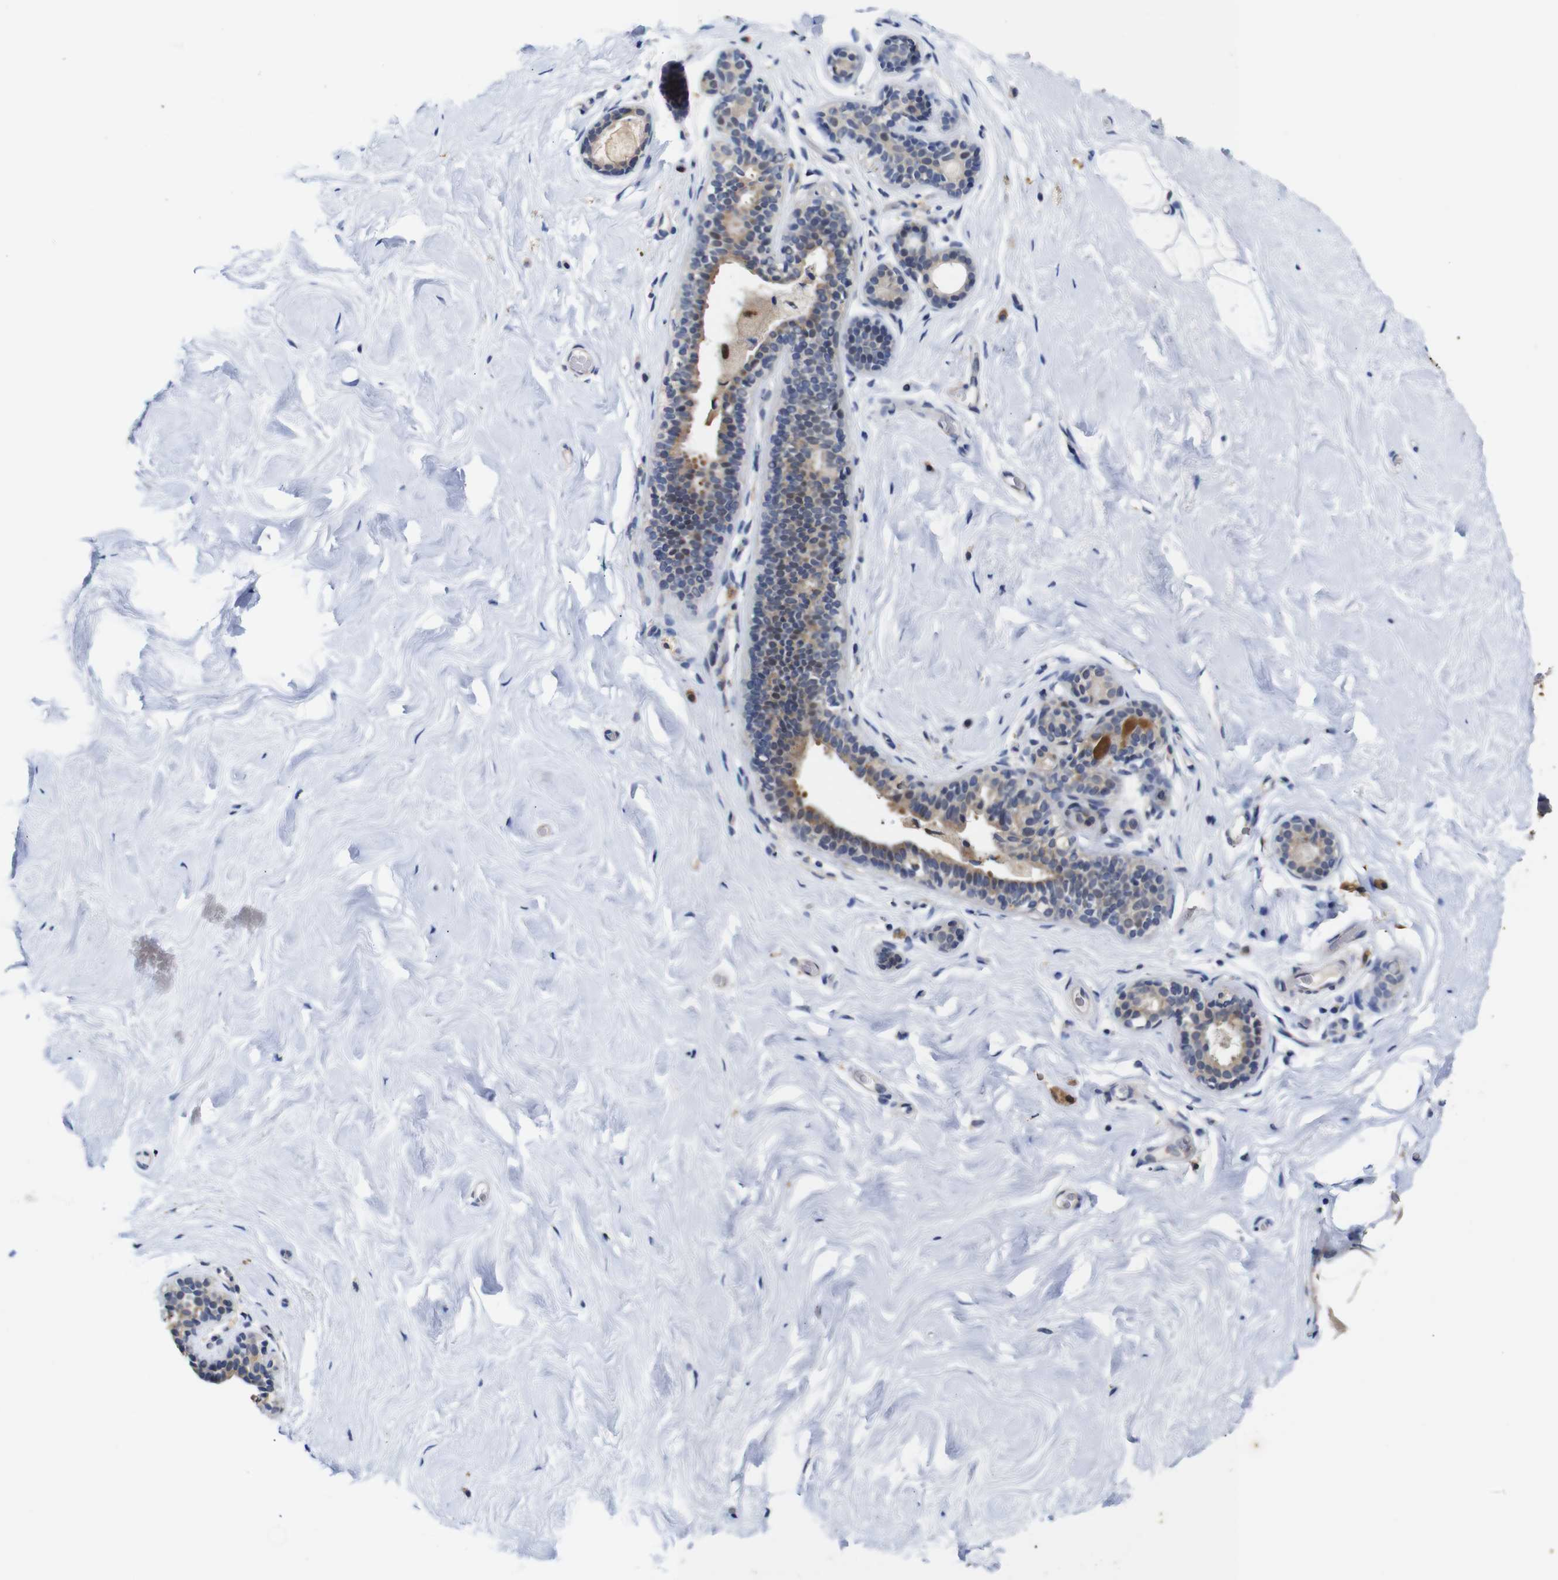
{"staining": {"intensity": "negative", "quantity": "none", "location": "none"}, "tissue": "breast", "cell_type": "Adipocytes", "image_type": "normal", "snomed": [{"axis": "morphology", "description": "Normal tissue, NOS"}, {"axis": "topography", "description": "Breast"}], "caption": "There is no significant expression in adipocytes of breast. The staining was performed using DAB to visualize the protein expression in brown, while the nuclei were stained in blue with hematoxylin (Magnification: 20x).", "gene": "FURIN", "patient": {"sex": "female", "age": 75}}